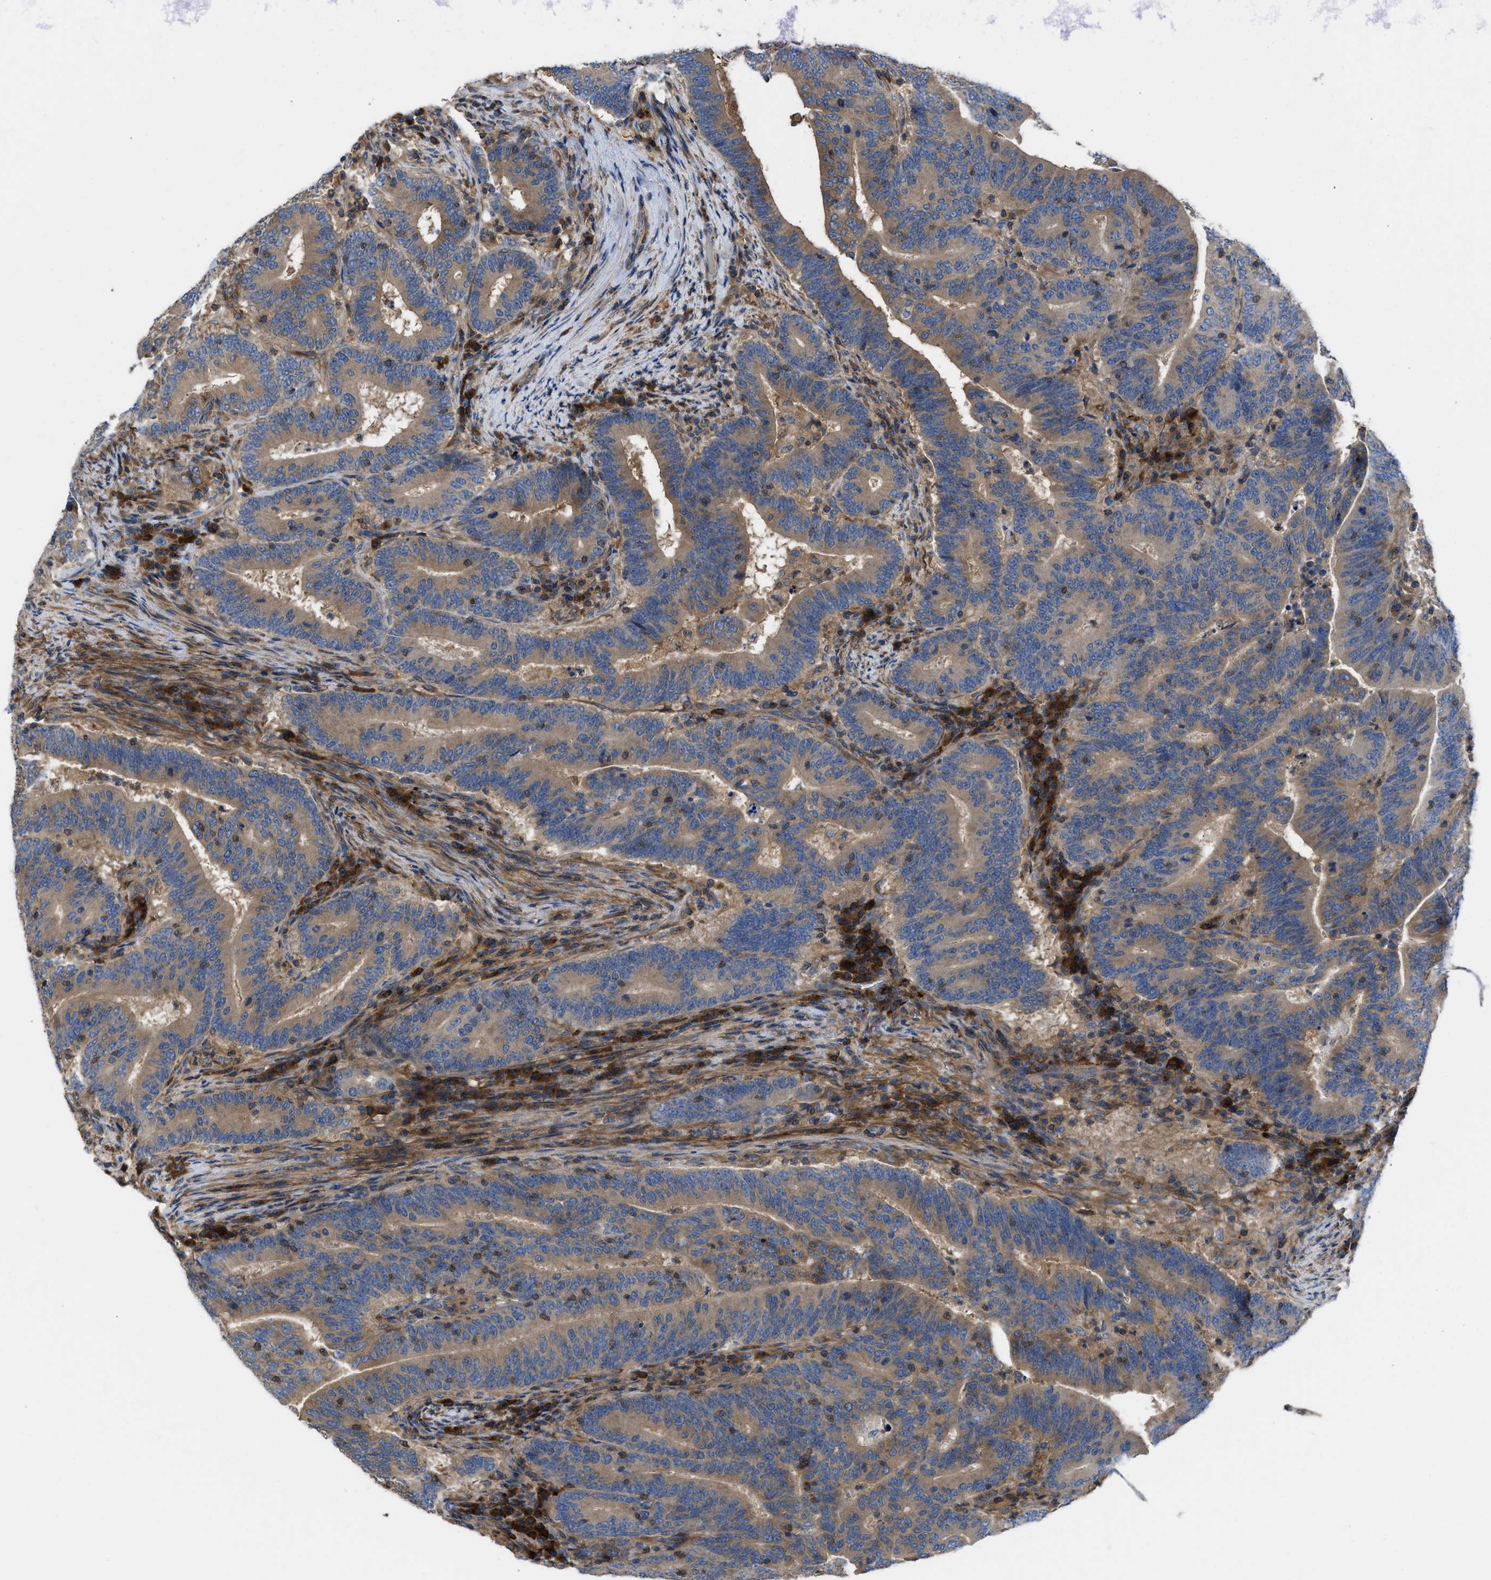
{"staining": {"intensity": "moderate", "quantity": ">75%", "location": "cytoplasmic/membranous"}, "tissue": "colorectal cancer", "cell_type": "Tumor cells", "image_type": "cancer", "snomed": [{"axis": "morphology", "description": "Adenocarcinoma, NOS"}, {"axis": "topography", "description": "Colon"}], "caption": "Immunohistochemistry image of colorectal adenocarcinoma stained for a protein (brown), which shows medium levels of moderate cytoplasmic/membranous positivity in about >75% of tumor cells.", "gene": "CHKB", "patient": {"sex": "female", "age": 66}}